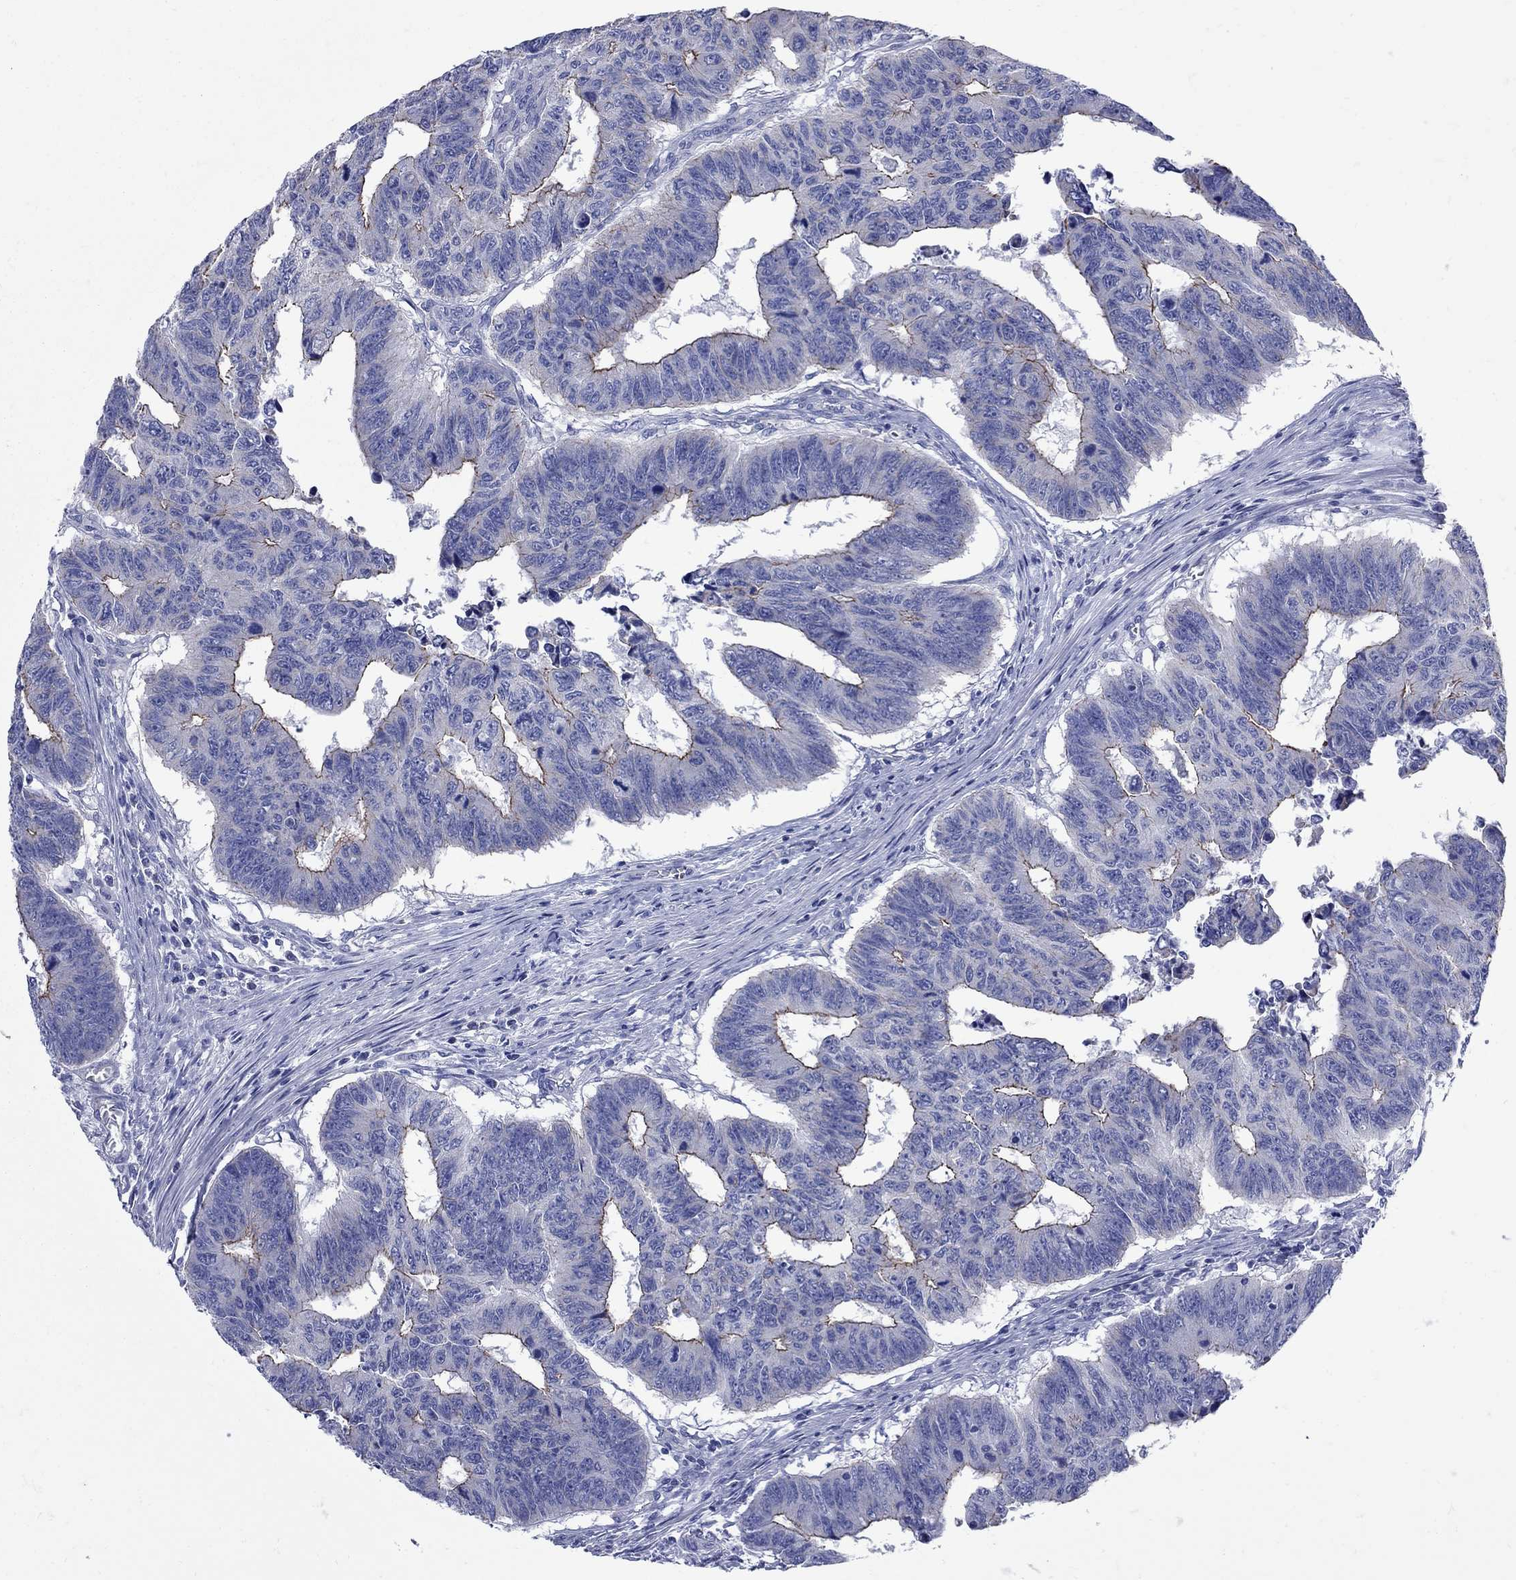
{"staining": {"intensity": "strong", "quantity": "25%-75%", "location": "cytoplasmic/membranous"}, "tissue": "colorectal cancer", "cell_type": "Tumor cells", "image_type": "cancer", "snomed": [{"axis": "morphology", "description": "Adenocarcinoma, NOS"}, {"axis": "topography", "description": "Rectum"}], "caption": "Strong cytoplasmic/membranous positivity is seen in about 25%-75% of tumor cells in colorectal cancer (adenocarcinoma). Nuclei are stained in blue.", "gene": "PDZD3", "patient": {"sex": "female", "age": 85}}